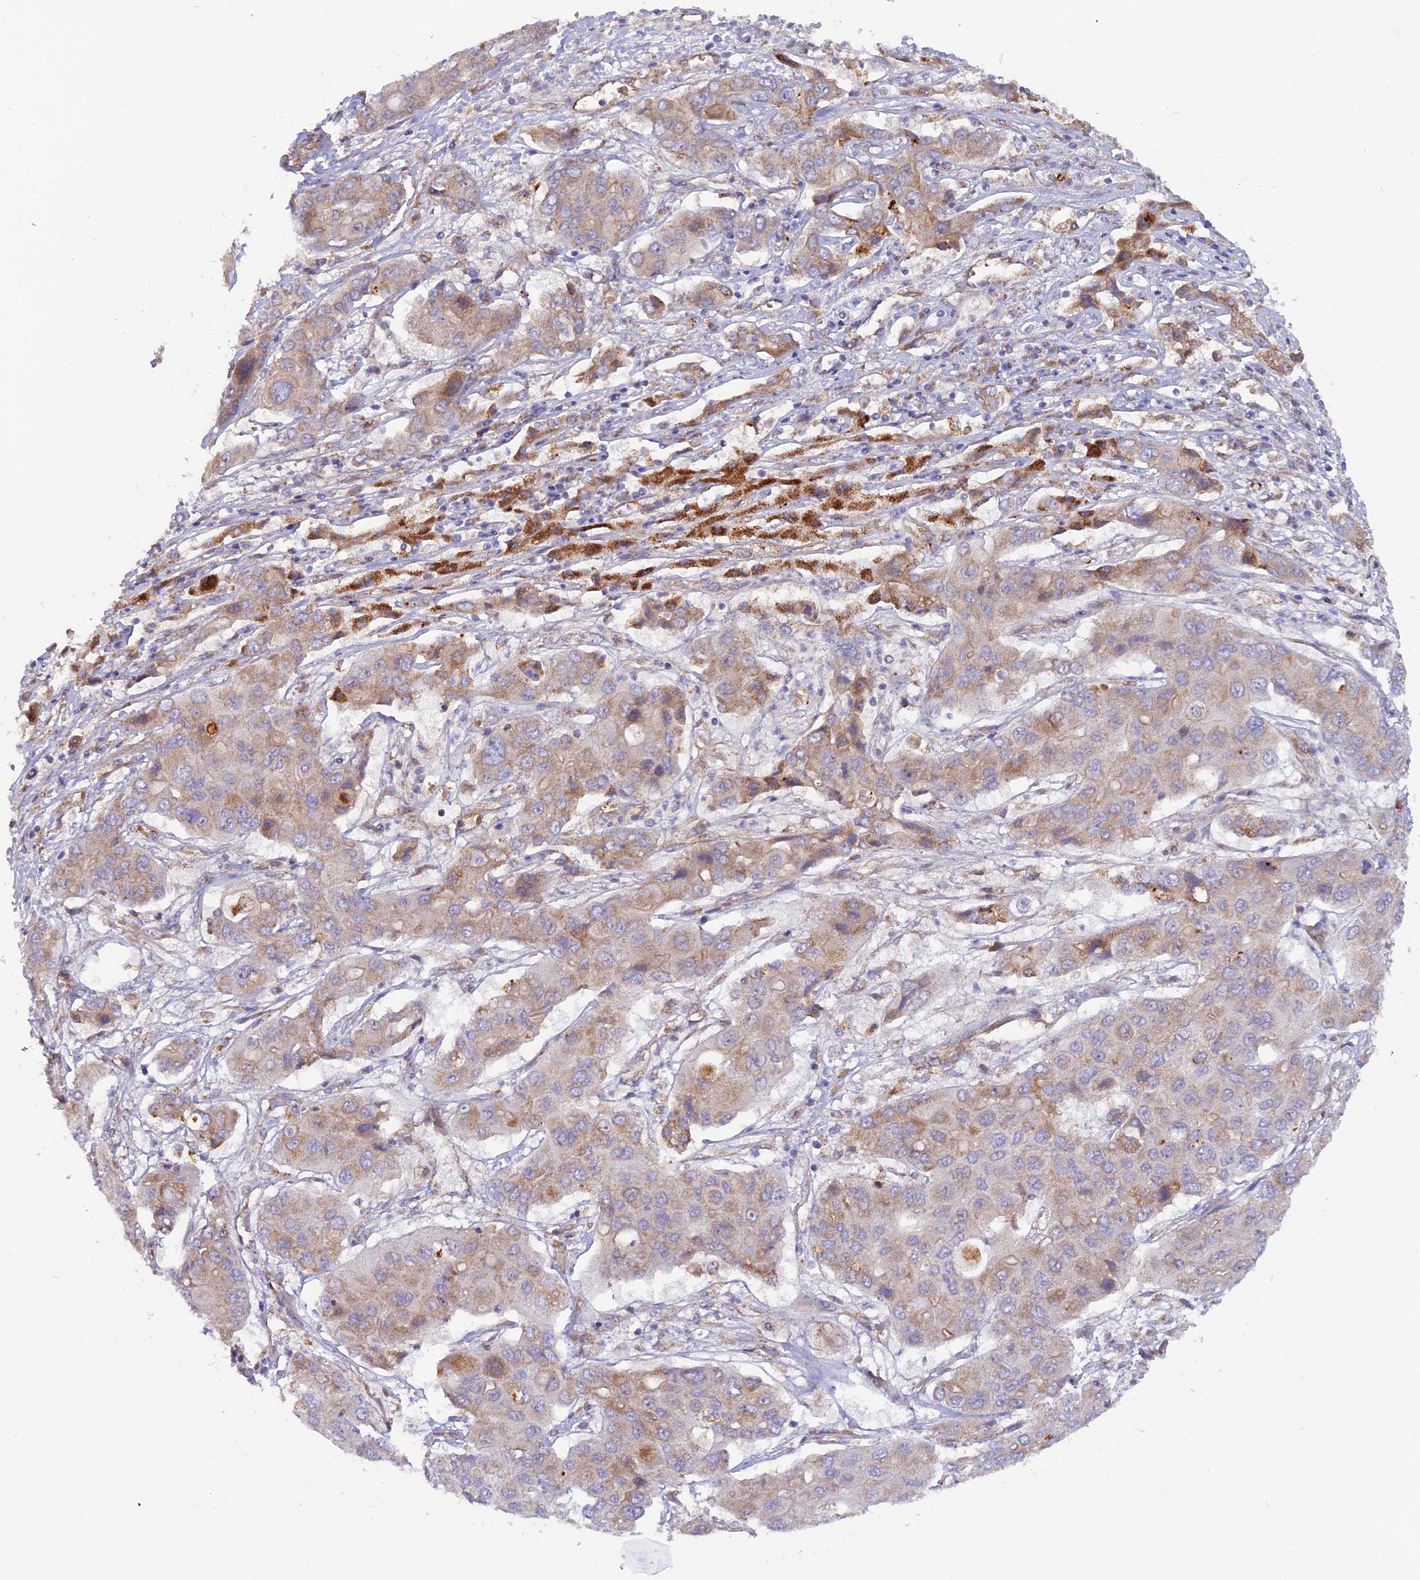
{"staining": {"intensity": "weak", "quantity": ">75%", "location": "cytoplasmic/membranous"}, "tissue": "liver cancer", "cell_type": "Tumor cells", "image_type": "cancer", "snomed": [{"axis": "morphology", "description": "Cholangiocarcinoma"}, {"axis": "topography", "description": "Liver"}], "caption": "Immunohistochemical staining of human liver cancer reveals low levels of weak cytoplasmic/membranous positivity in about >75% of tumor cells.", "gene": "DUS3L", "patient": {"sex": "male", "age": 67}}